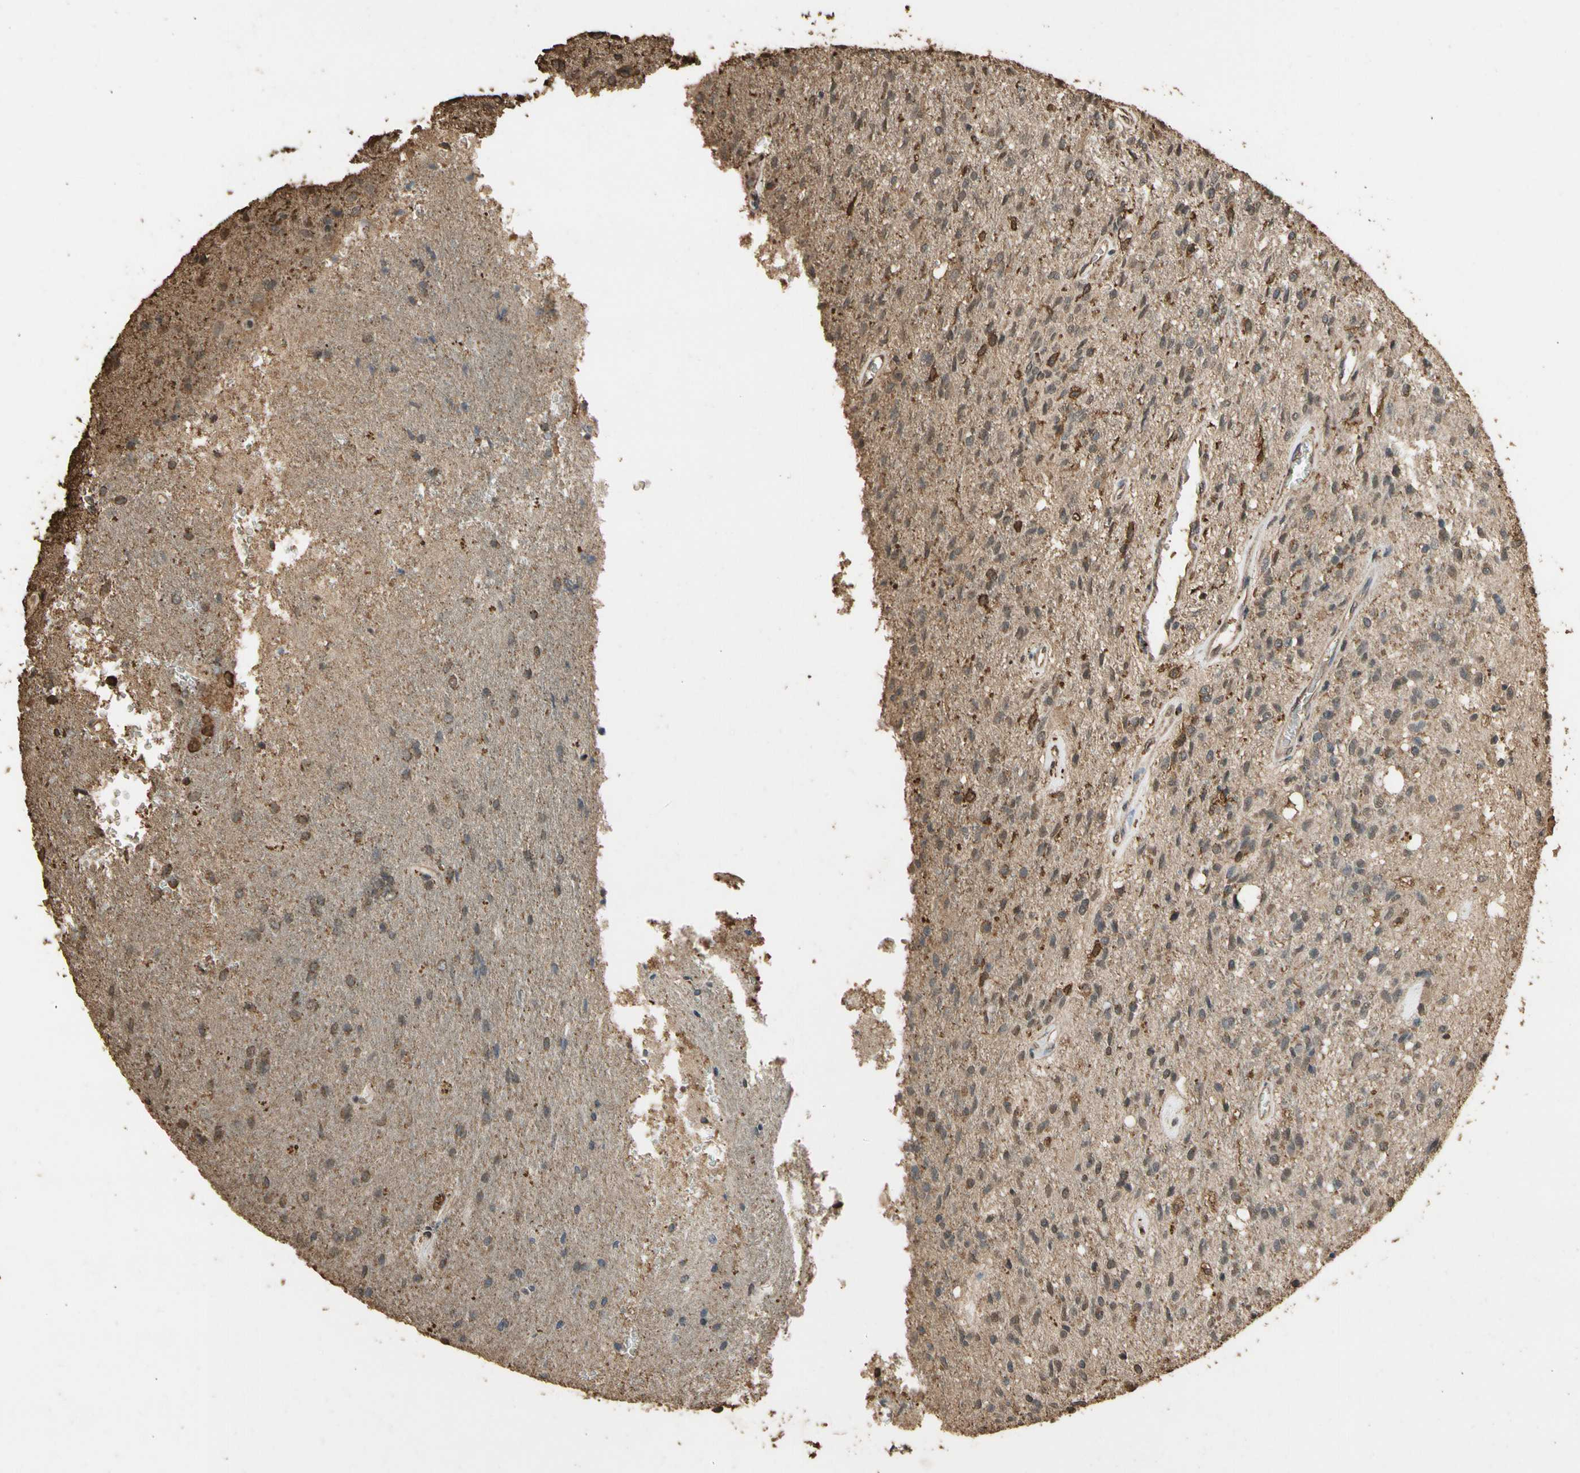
{"staining": {"intensity": "moderate", "quantity": "25%-75%", "location": "cytoplasmic/membranous,nuclear"}, "tissue": "glioma", "cell_type": "Tumor cells", "image_type": "cancer", "snomed": [{"axis": "morphology", "description": "Normal tissue, NOS"}, {"axis": "morphology", "description": "Glioma, malignant, High grade"}, {"axis": "topography", "description": "Cerebral cortex"}], "caption": "Protein analysis of malignant high-grade glioma tissue shows moderate cytoplasmic/membranous and nuclear staining in about 25%-75% of tumor cells.", "gene": "TNFSF13B", "patient": {"sex": "male", "age": 77}}